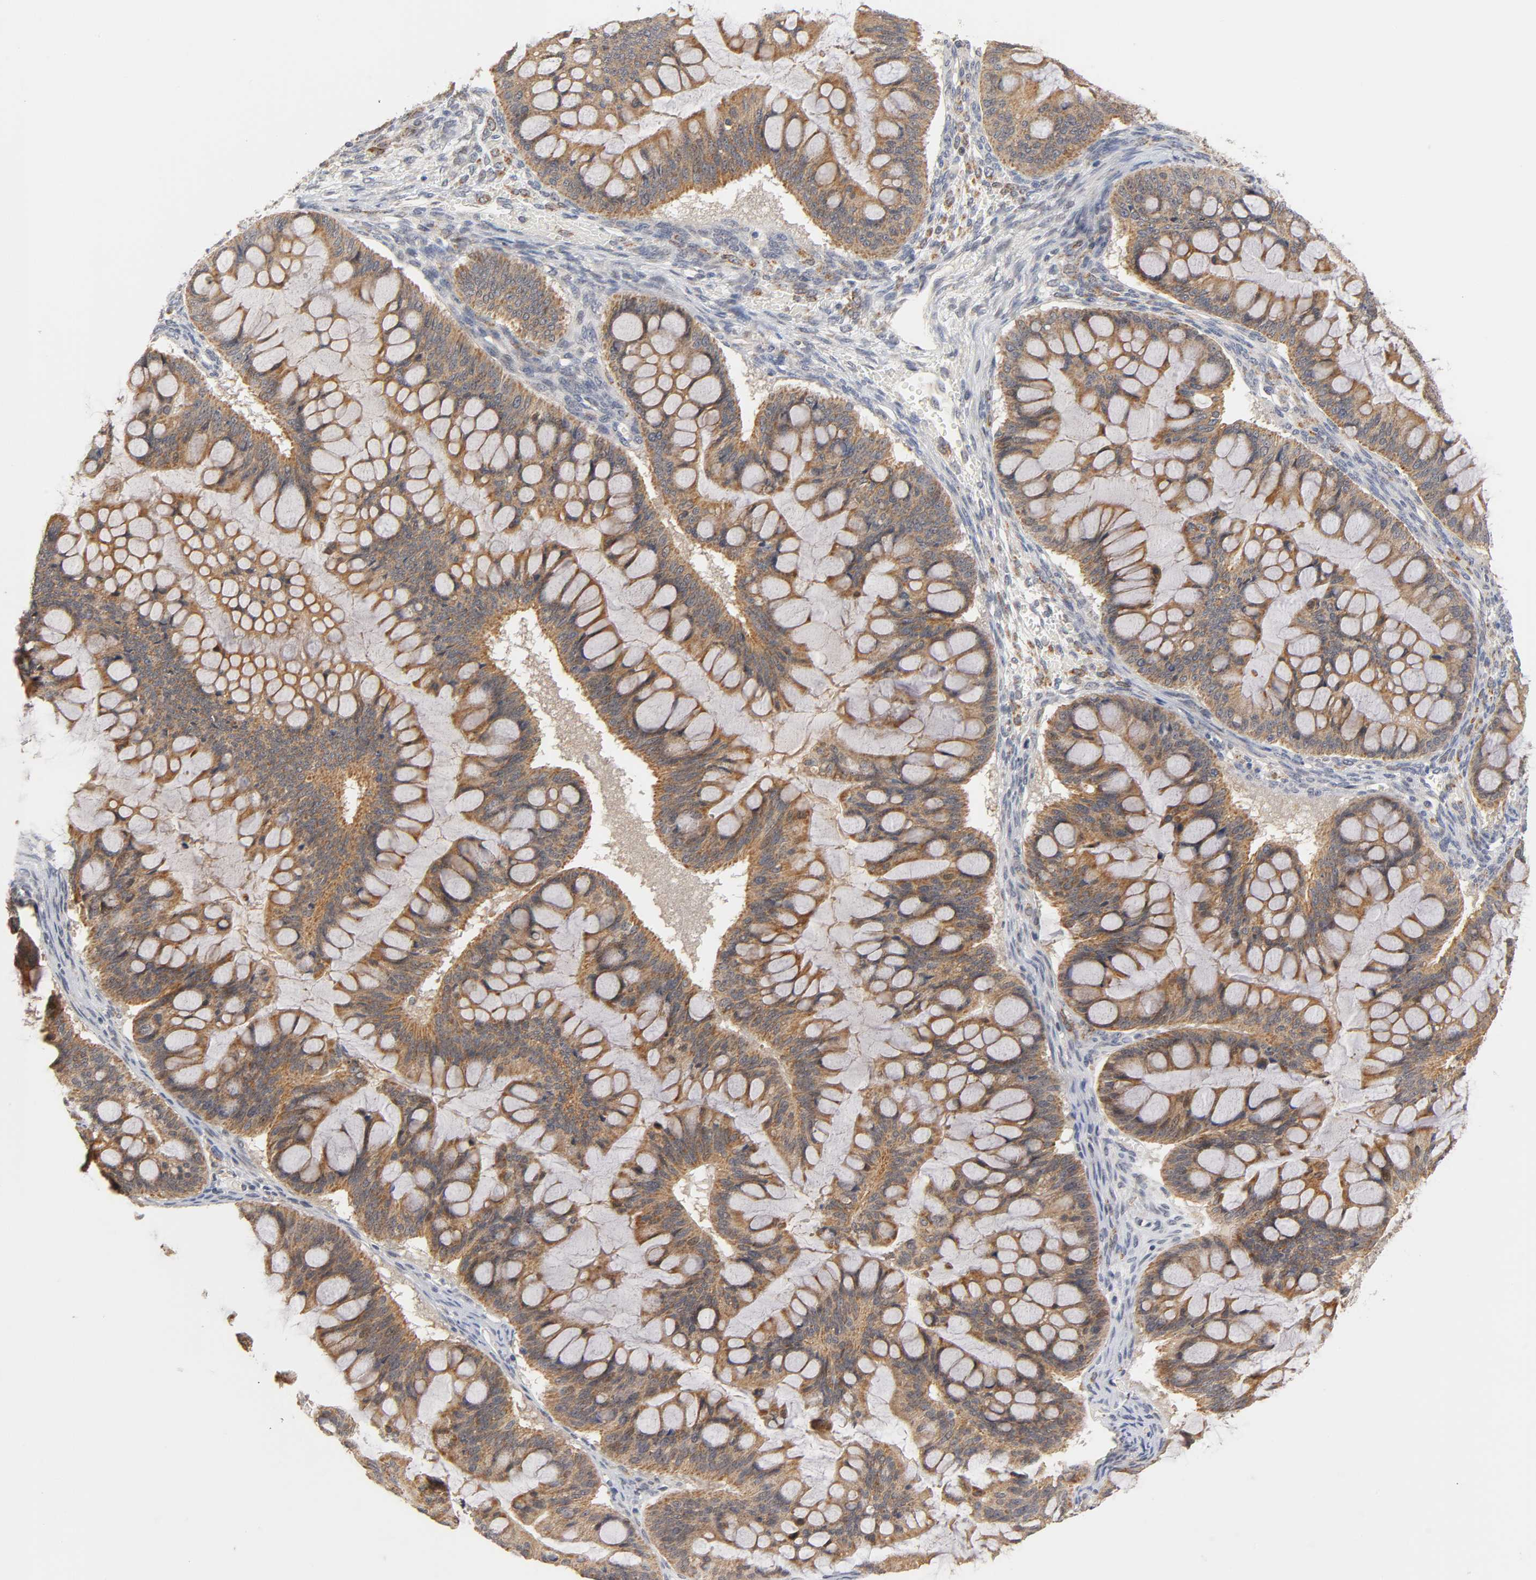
{"staining": {"intensity": "strong", "quantity": ">75%", "location": "cytoplasmic/membranous"}, "tissue": "ovarian cancer", "cell_type": "Tumor cells", "image_type": "cancer", "snomed": [{"axis": "morphology", "description": "Cystadenocarcinoma, mucinous, NOS"}, {"axis": "topography", "description": "Ovary"}], "caption": "Ovarian mucinous cystadenocarcinoma tissue shows strong cytoplasmic/membranous positivity in about >75% of tumor cells, visualized by immunohistochemistry. The protein is shown in brown color, while the nuclei are stained blue.", "gene": "GSTZ1", "patient": {"sex": "female", "age": 73}}